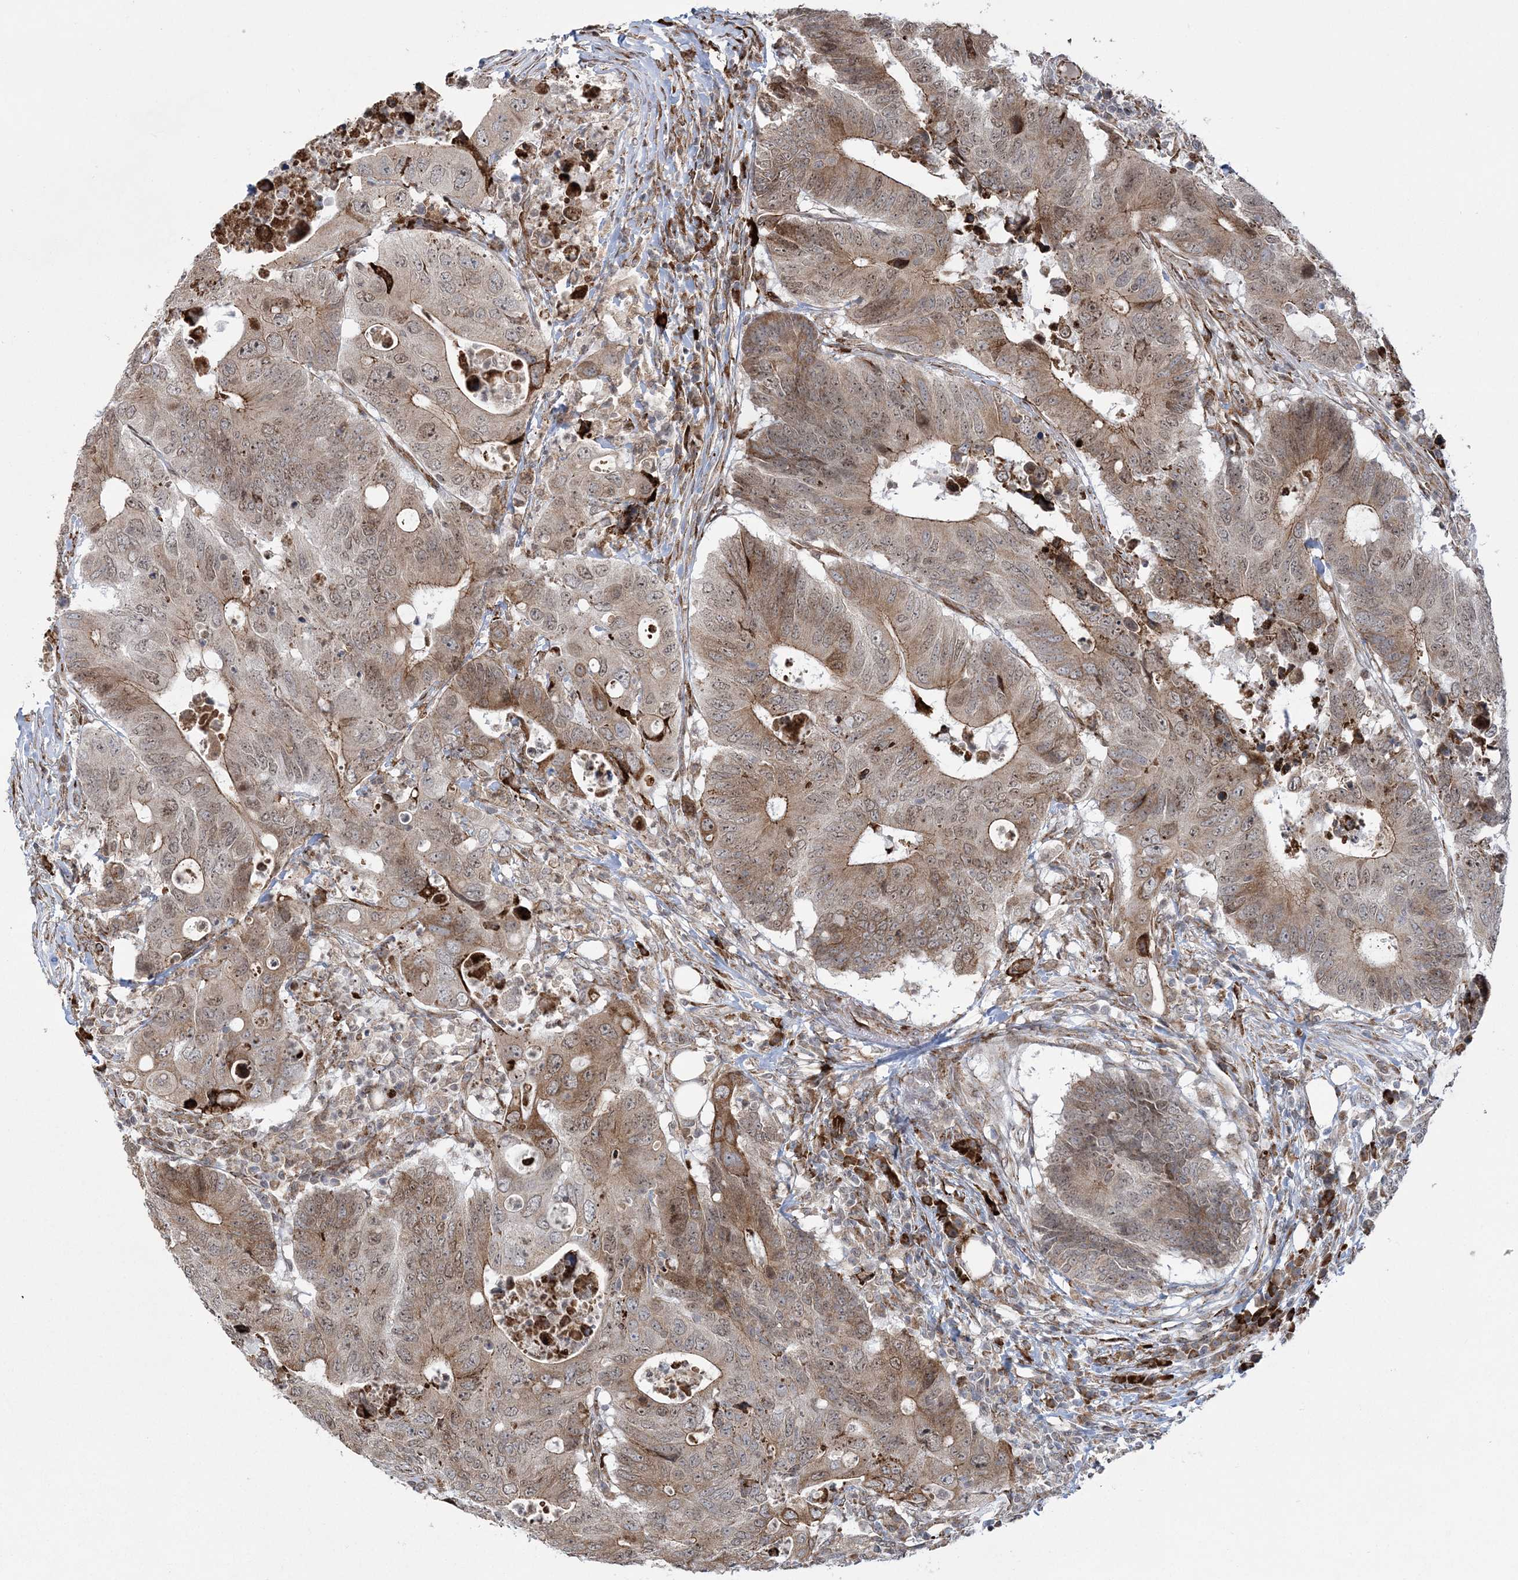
{"staining": {"intensity": "moderate", "quantity": ">75%", "location": "cytoplasmic/membranous,nuclear"}, "tissue": "colorectal cancer", "cell_type": "Tumor cells", "image_type": "cancer", "snomed": [{"axis": "morphology", "description": "Adenocarcinoma, NOS"}, {"axis": "topography", "description": "Colon"}], "caption": "IHC of adenocarcinoma (colorectal) exhibits medium levels of moderate cytoplasmic/membranous and nuclear expression in about >75% of tumor cells. (Brightfield microscopy of DAB IHC at high magnification).", "gene": "EFCAB12", "patient": {"sex": "male", "age": 71}}